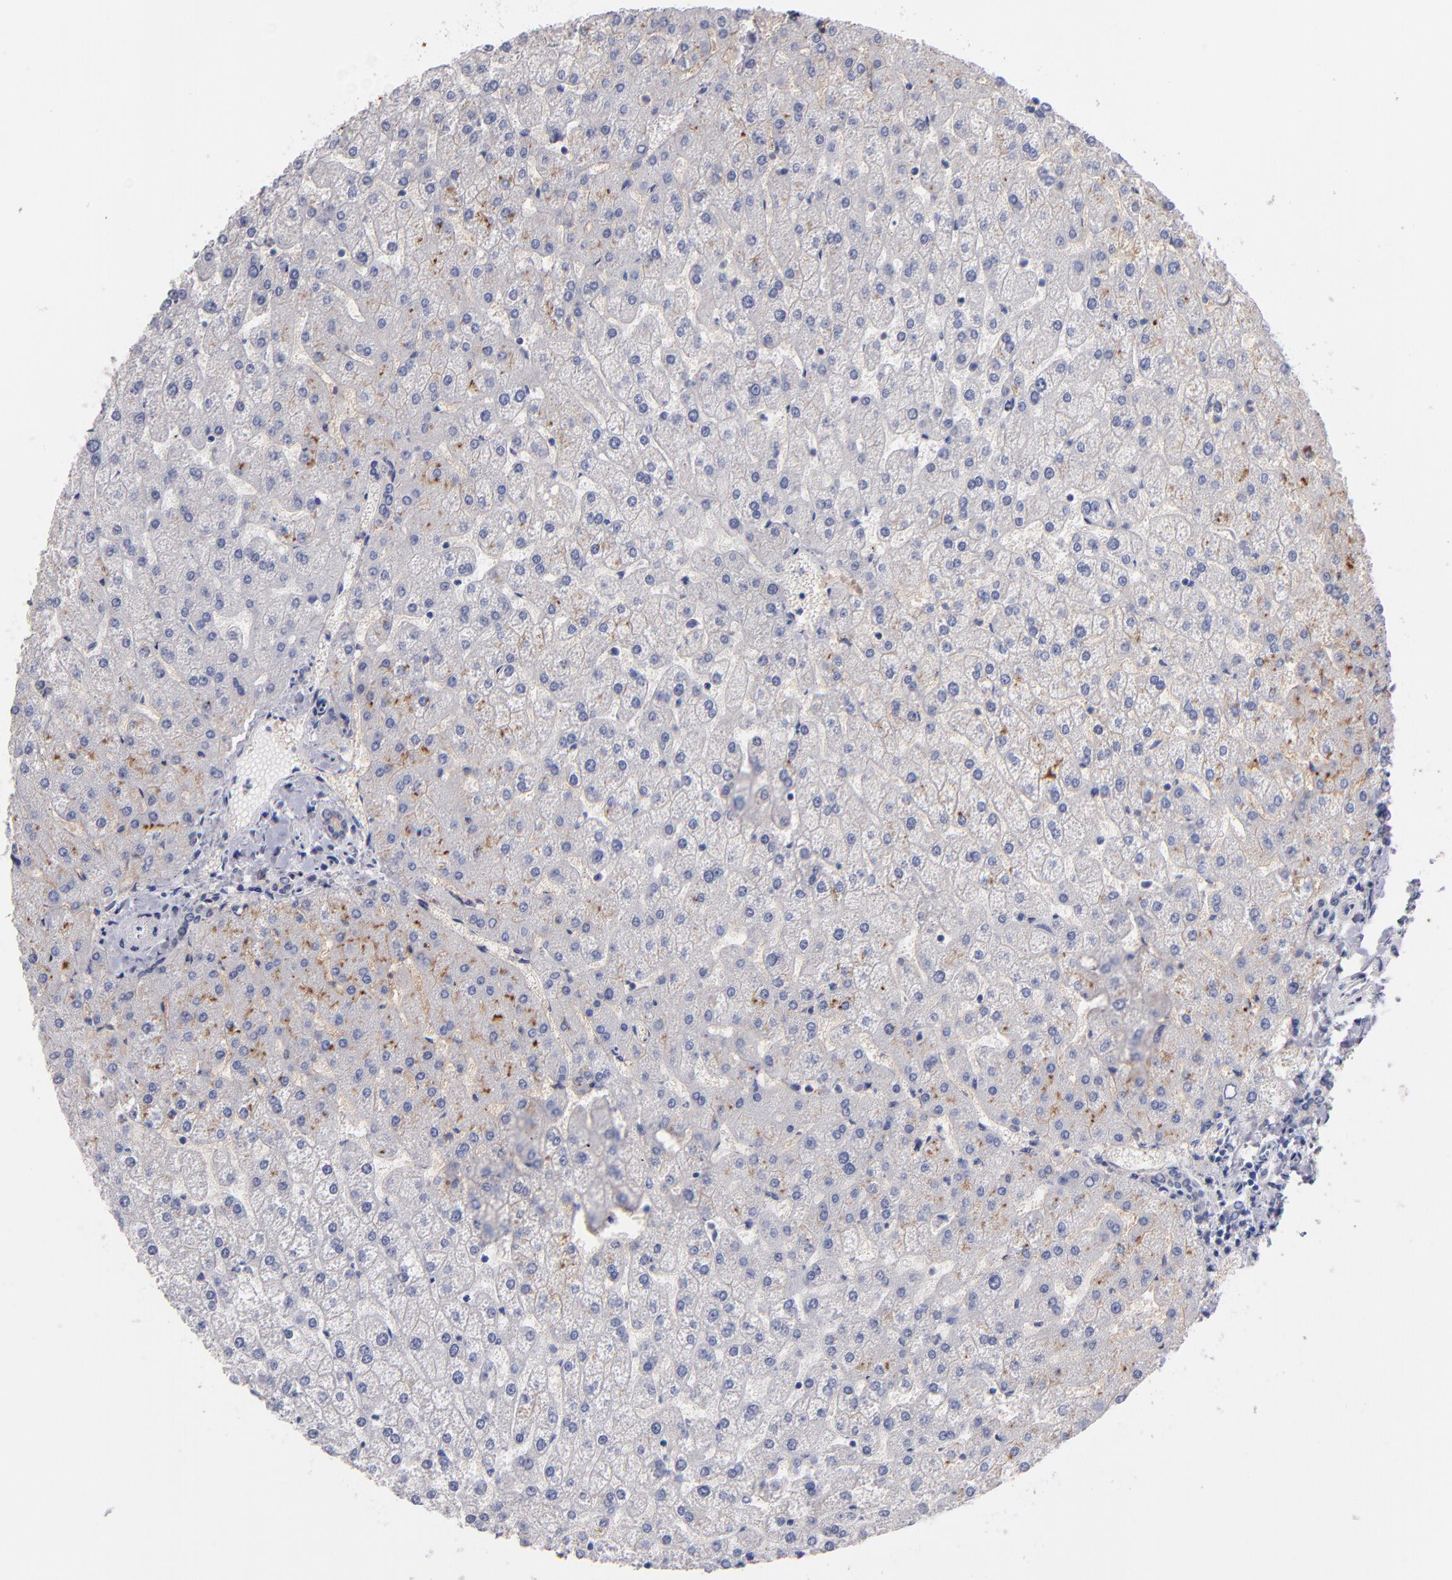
{"staining": {"intensity": "negative", "quantity": "none", "location": "none"}, "tissue": "liver", "cell_type": "Cholangiocytes", "image_type": "normal", "snomed": [{"axis": "morphology", "description": "Normal tissue, NOS"}, {"axis": "topography", "description": "Liver"}], "caption": "DAB (3,3'-diaminobenzidine) immunohistochemical staining of benign human liver displays no significant staining in cholangiocytes.", "gene": "RAF1", "patient": {"sex": "female", "age": 32}}